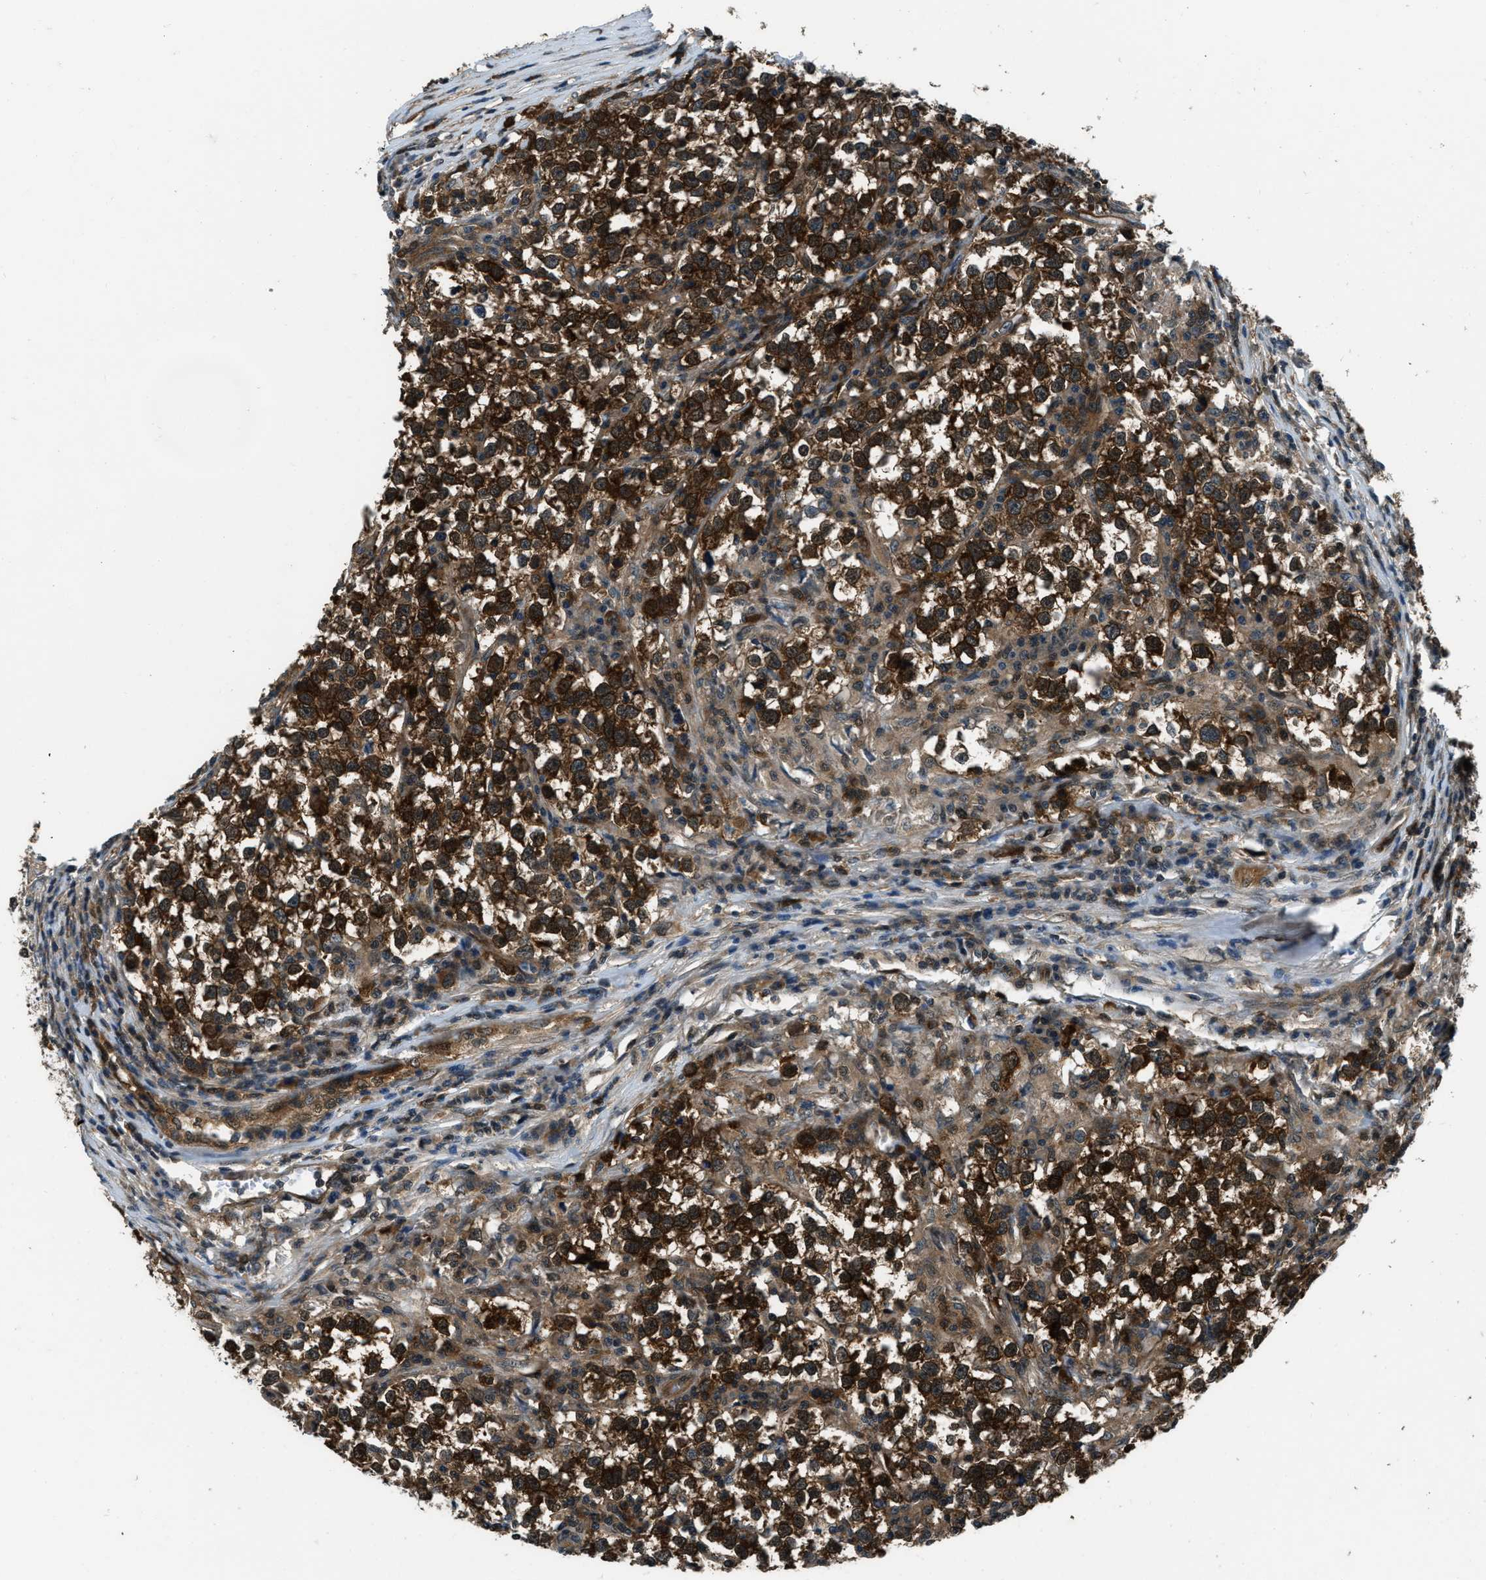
{"staining": {"intensity": "strong", "quantity": ">75%", "location": "cytoplasmic/membranous,nuclear"}, "tissue": "testis cancer", "cell_type": "Tumor cells", "image_type": "cancer", "snomed": [{"axis": "morphology", "description": "Normal tissue, NOS"}, {"axis": "morphology", "description": "Seminoma, NOS"}, {"axis": "topography", "description": "Testis"}], "caption": "Protein analysis of testis cancer tissue demonstrates strong cytoplasmic/membranous and nuclear positivity in approximately >75% of tumor cells. (Stains: DAB (3,3'-diaminobenzidine) in brown, nuclei in blue, Microscopy: brightfield microscopy at high magnification).", "gene": "NUDCD3", "patient": {"sex": "male", "age": 43}}